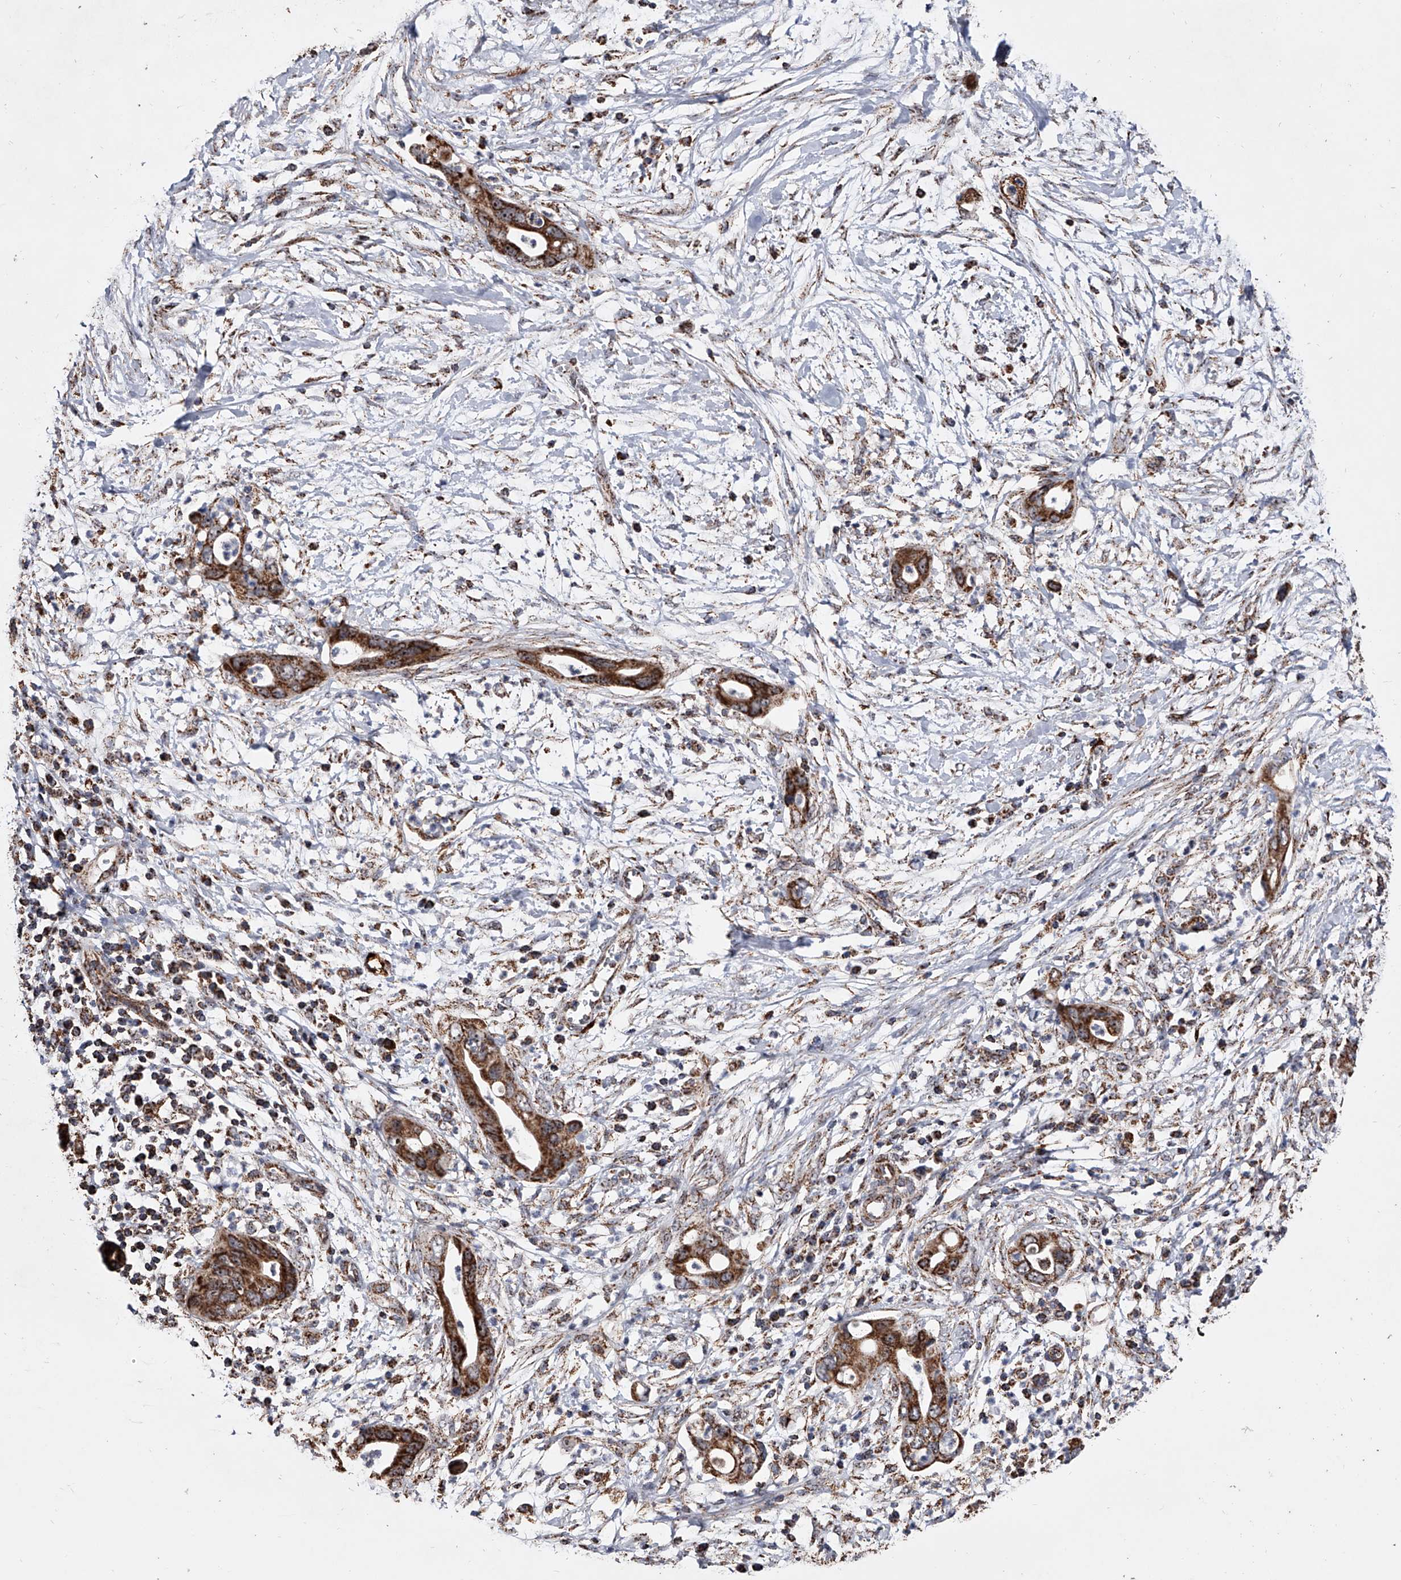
{"staining": {"intensity": "strong", "quantity": ">75%", "location": "cytoplasmic/membranous"}, "tissue": "pancreatic cancer", "cell_type": "Tumor cells", "image_type": "cancer", "snomed": [{"axis": "morphology", "description": "Adenocarcinoma, NOS"}, {"axis": "topography", "description": "Pancreas"}], "caption": "IHC (DAB (3,3'-diaminobenzidine)) staining of human adenocarcinoma (pancreatic) displays strong cytoplasmic/membranous protein staining in about >75% of tumor cells.", "gene": "SMPDL3A", "patient": {"sex": "male", "age": 75}}